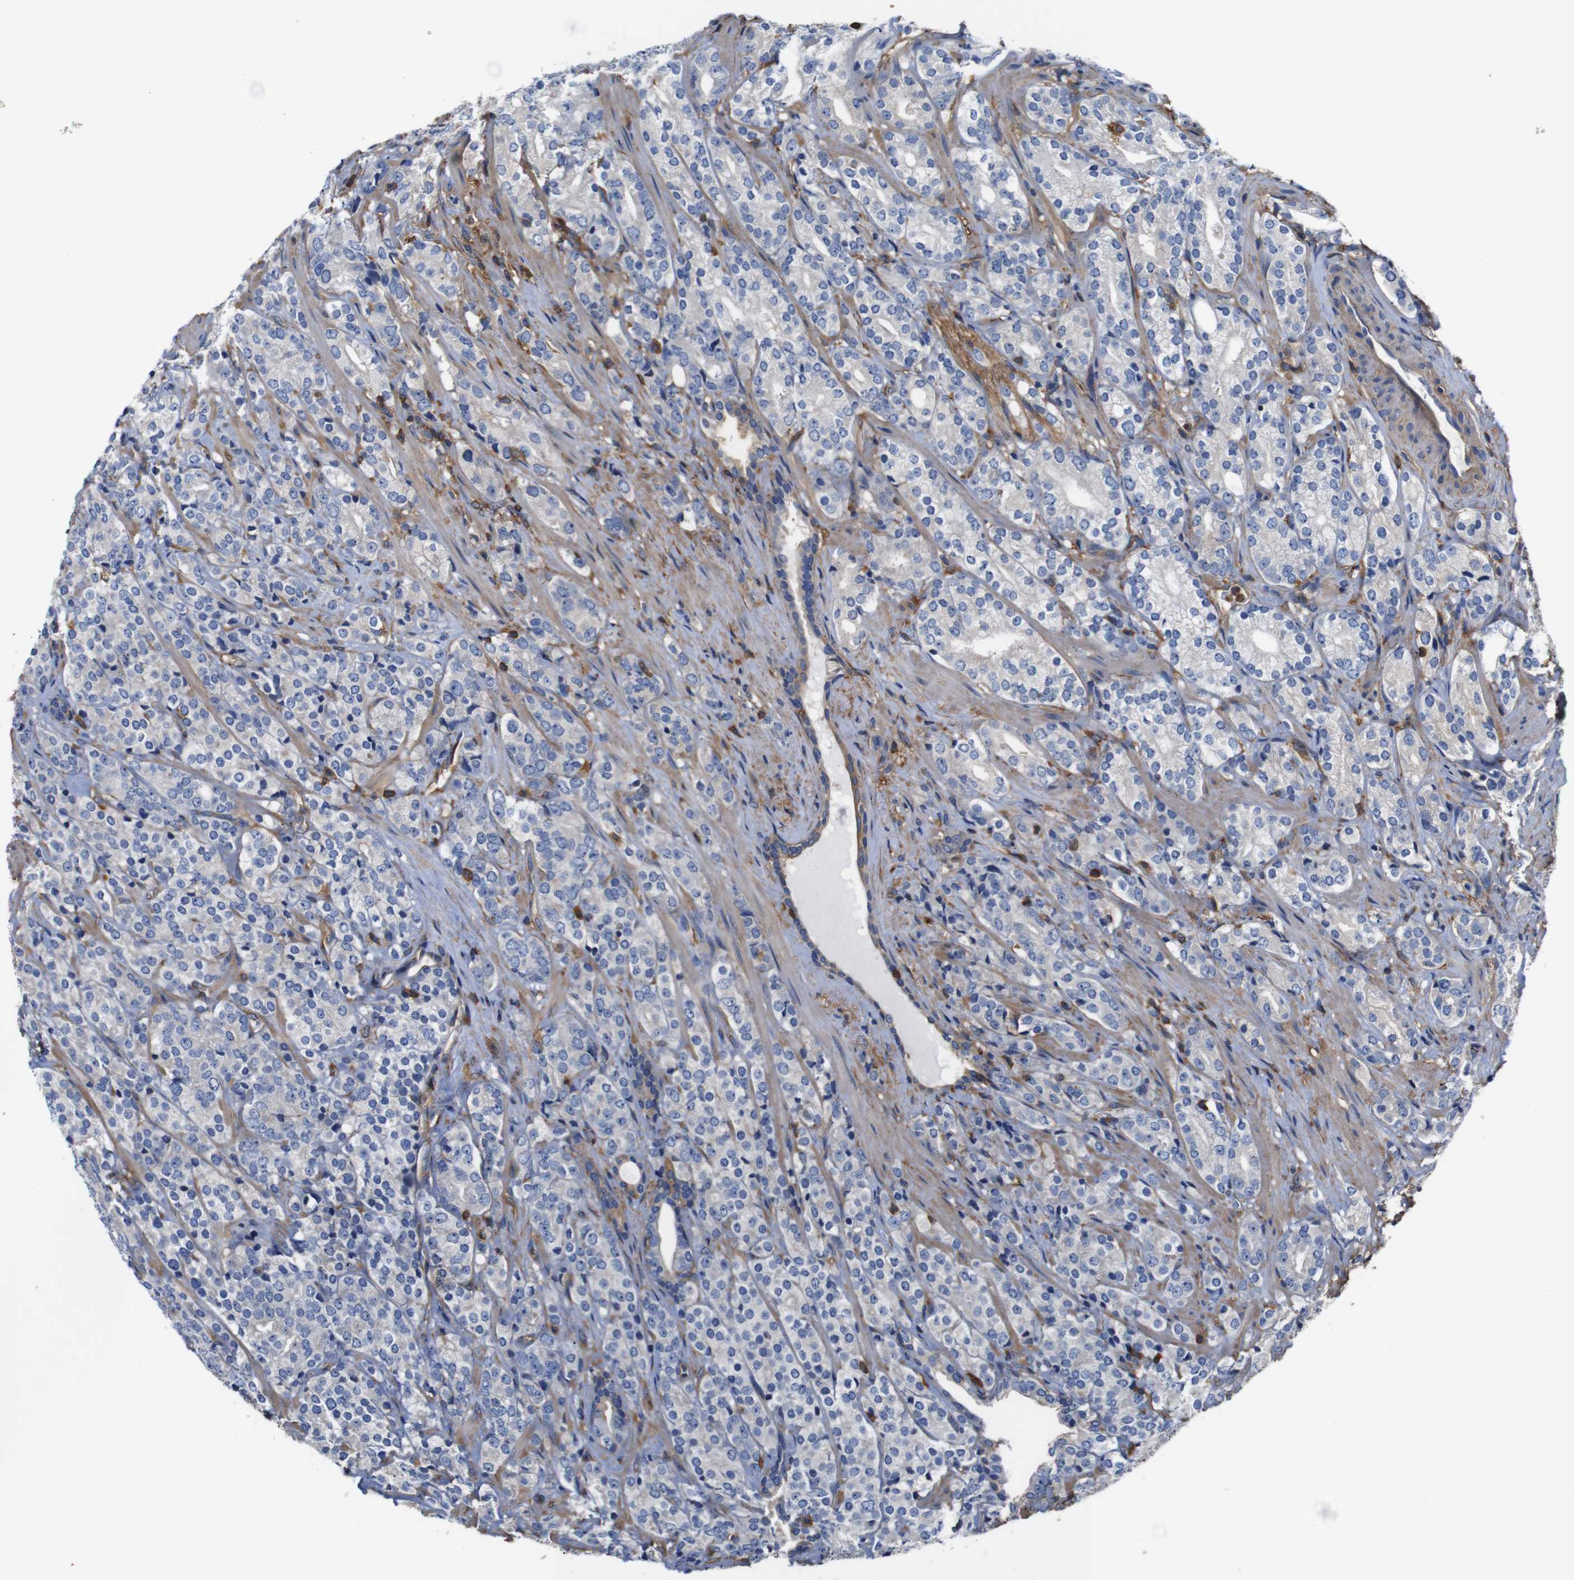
{"staining": {"intensity": "negative", "quantity": "none", "location": "none"}, "tissue": "prostate cancer", "cell_type": "Tumor cells", "image_type": "cancer", "snomed": [{"axis": "morphology", "description": "Adenocarcinoma, High grade"}, {"axis": "topography", "description": "Prostate"}], "caption": "Prostate cancer (high-grade adenocarcinoma) was stained to show a protein in brown. There is no significant expression in tumor cells. The staining is performed using DAB (3,3'-diaminobenzidine) brown chromogen with nuclei counter-stained in using hematoxylin.", "gene": "PI4KA", "patient": {"sex": "male", "age": 71}}